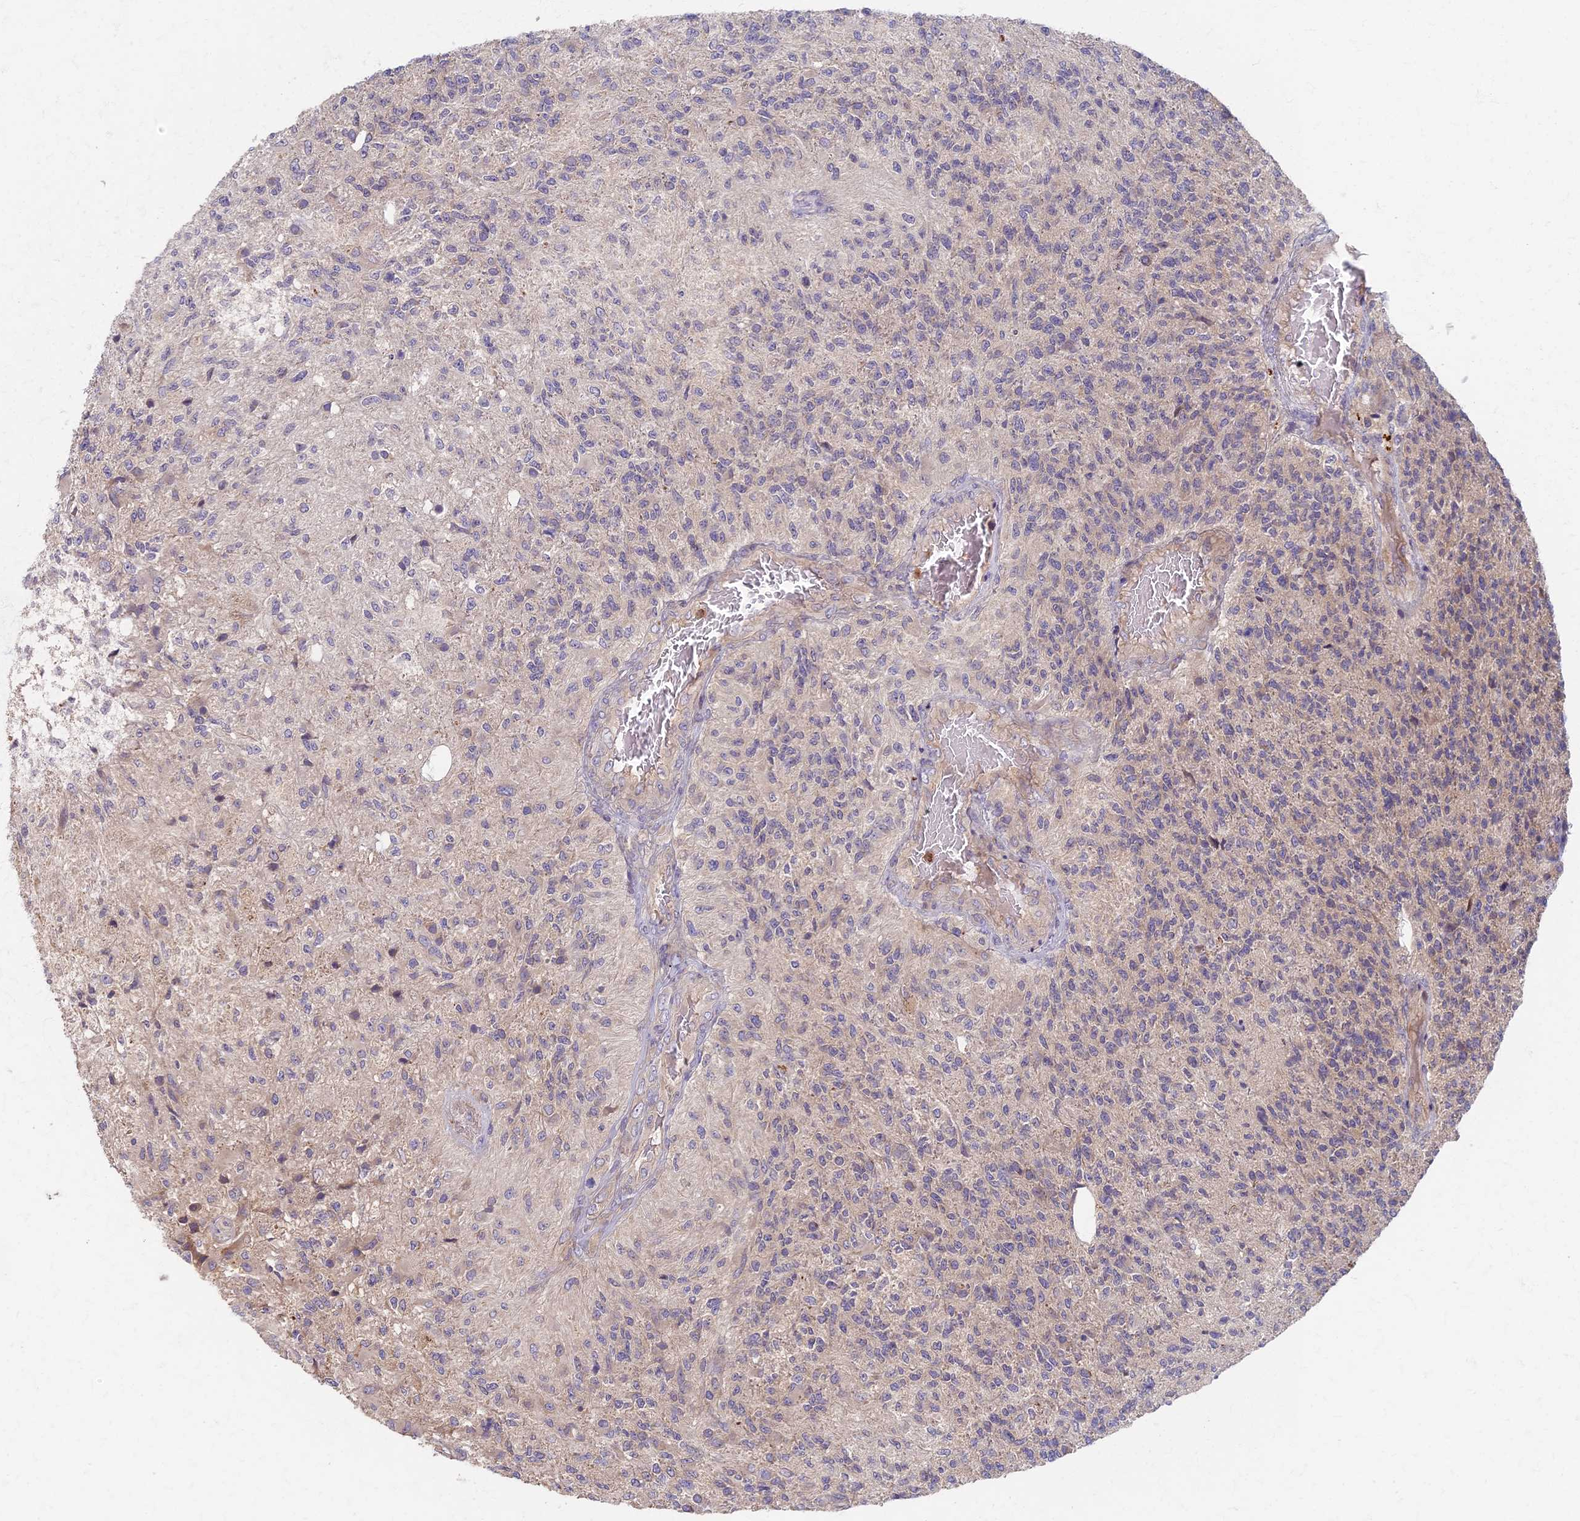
{"staining": {"intensity": "negative", "quantity": "none", "location": "none"}, "tissue": "glioma", "cell_type": "Tumor cells", "image_type": "cancer", "snomed": [{"axis": "morphology", "description": "Glioma, malignant, High grade"}, {"axis": "topography", "description": "Brain"}], "caption": "High power microscopy micrograph of an immunohistochemistry histopathology image of glioma, revealing no significant staining in tumor cells. Brightfield microscopy of immunohistochemistry (IHC) stained with DAB (brown) and hematoxylin (blue), captured at high magnification.", "gene": "AP4E1", "patient": {"sex": "male", "age": 56}}